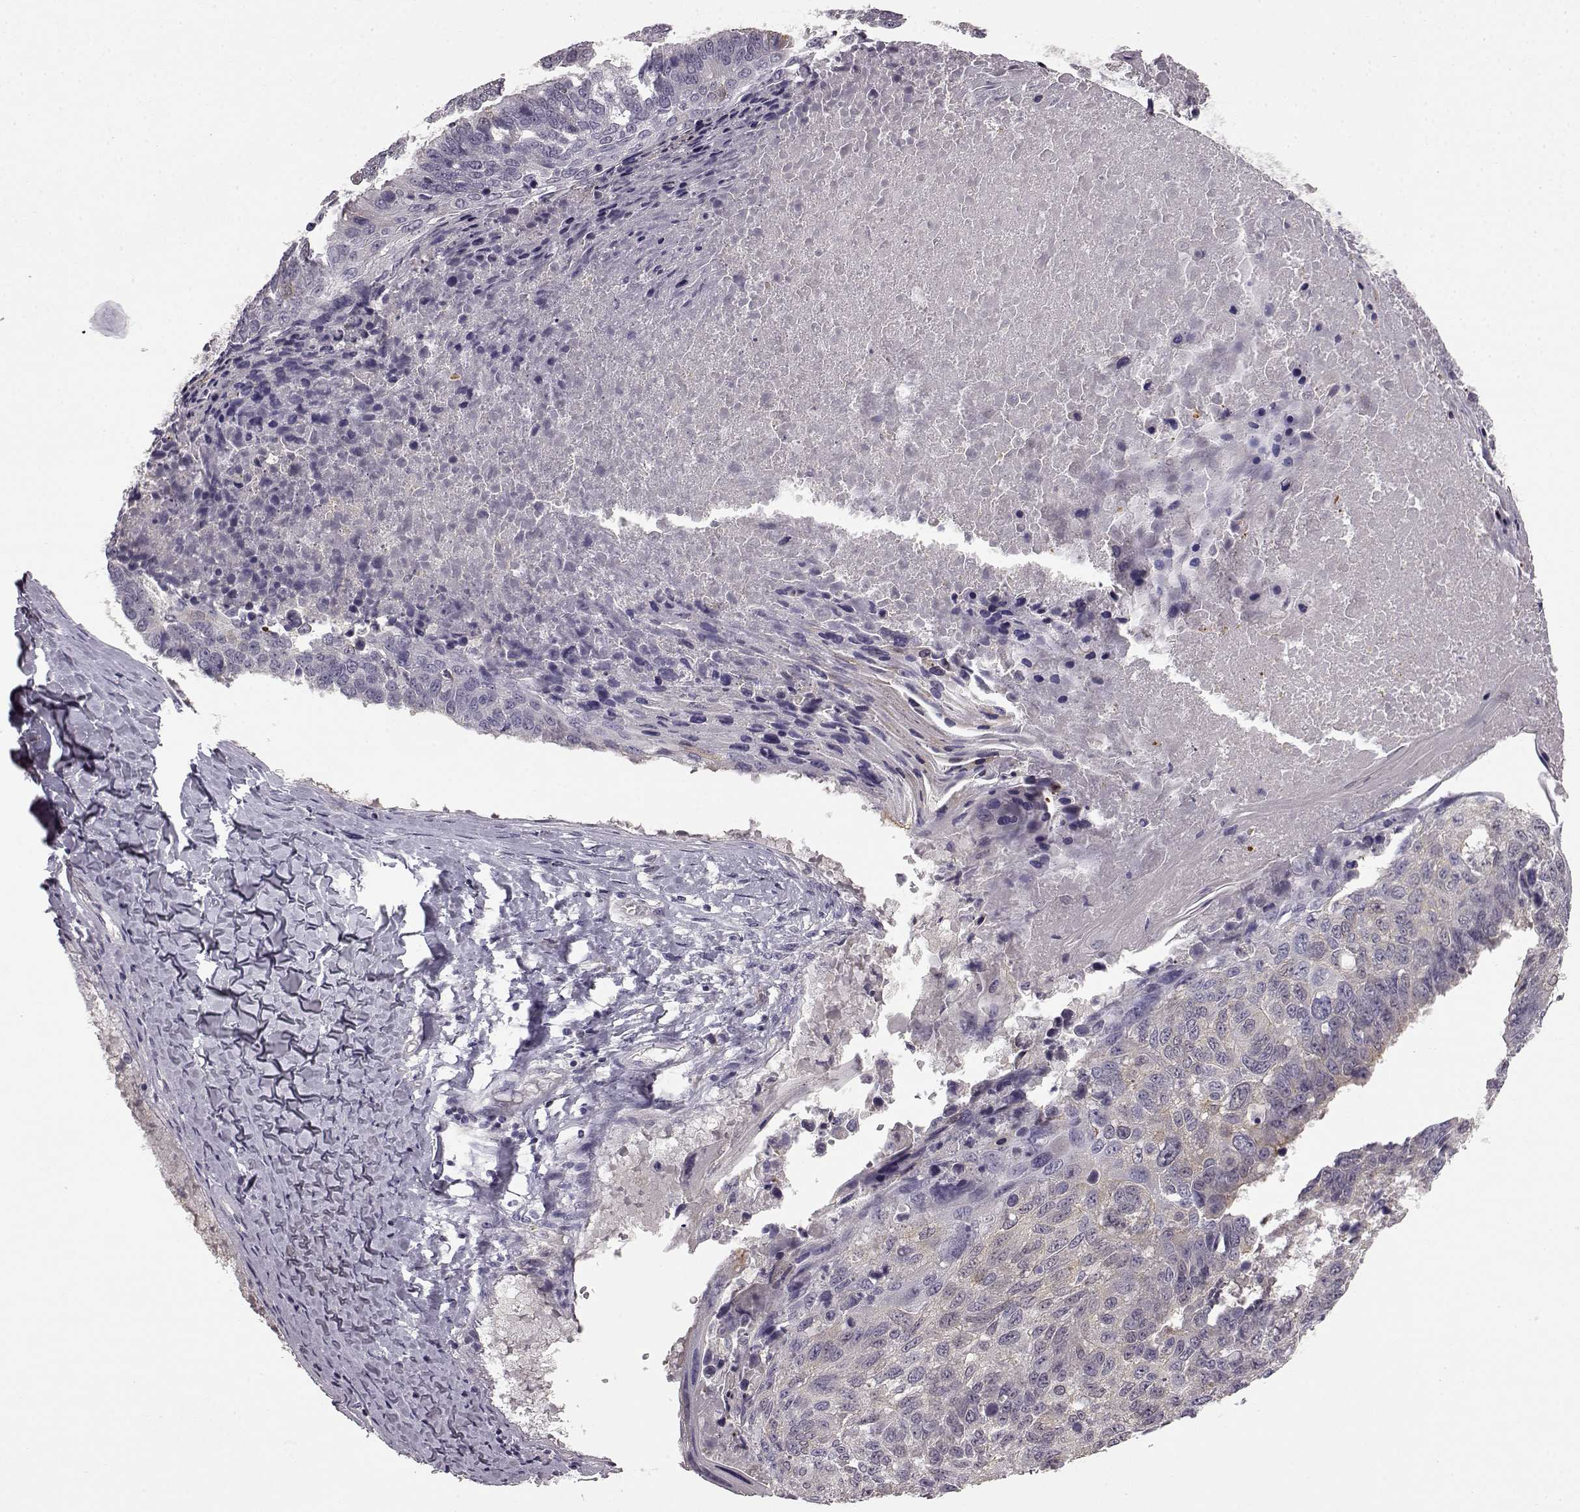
{"staining": {"intensity": "negative", "quantity": "none", "location": "none"}, "tissue": "lung cancer", "cell_type": "Tumor cells", "image_type": "cancer", "snomed": [{"axis": "morphology", "description": "Squamous cell carcinoma, NOS"}, {"axis": "topography", "description": "Lung"}], "caption": "Immunohistochemical staining of human squamous cell carcinoma (lung) reveals no significant staining in tumor cells. (Brightfield microscopy of DAB (3,3'-diaminobenzidine) IHC at high magnification).", "gene": "KRT85", "patient": {"sex": "male", "age": 73}}